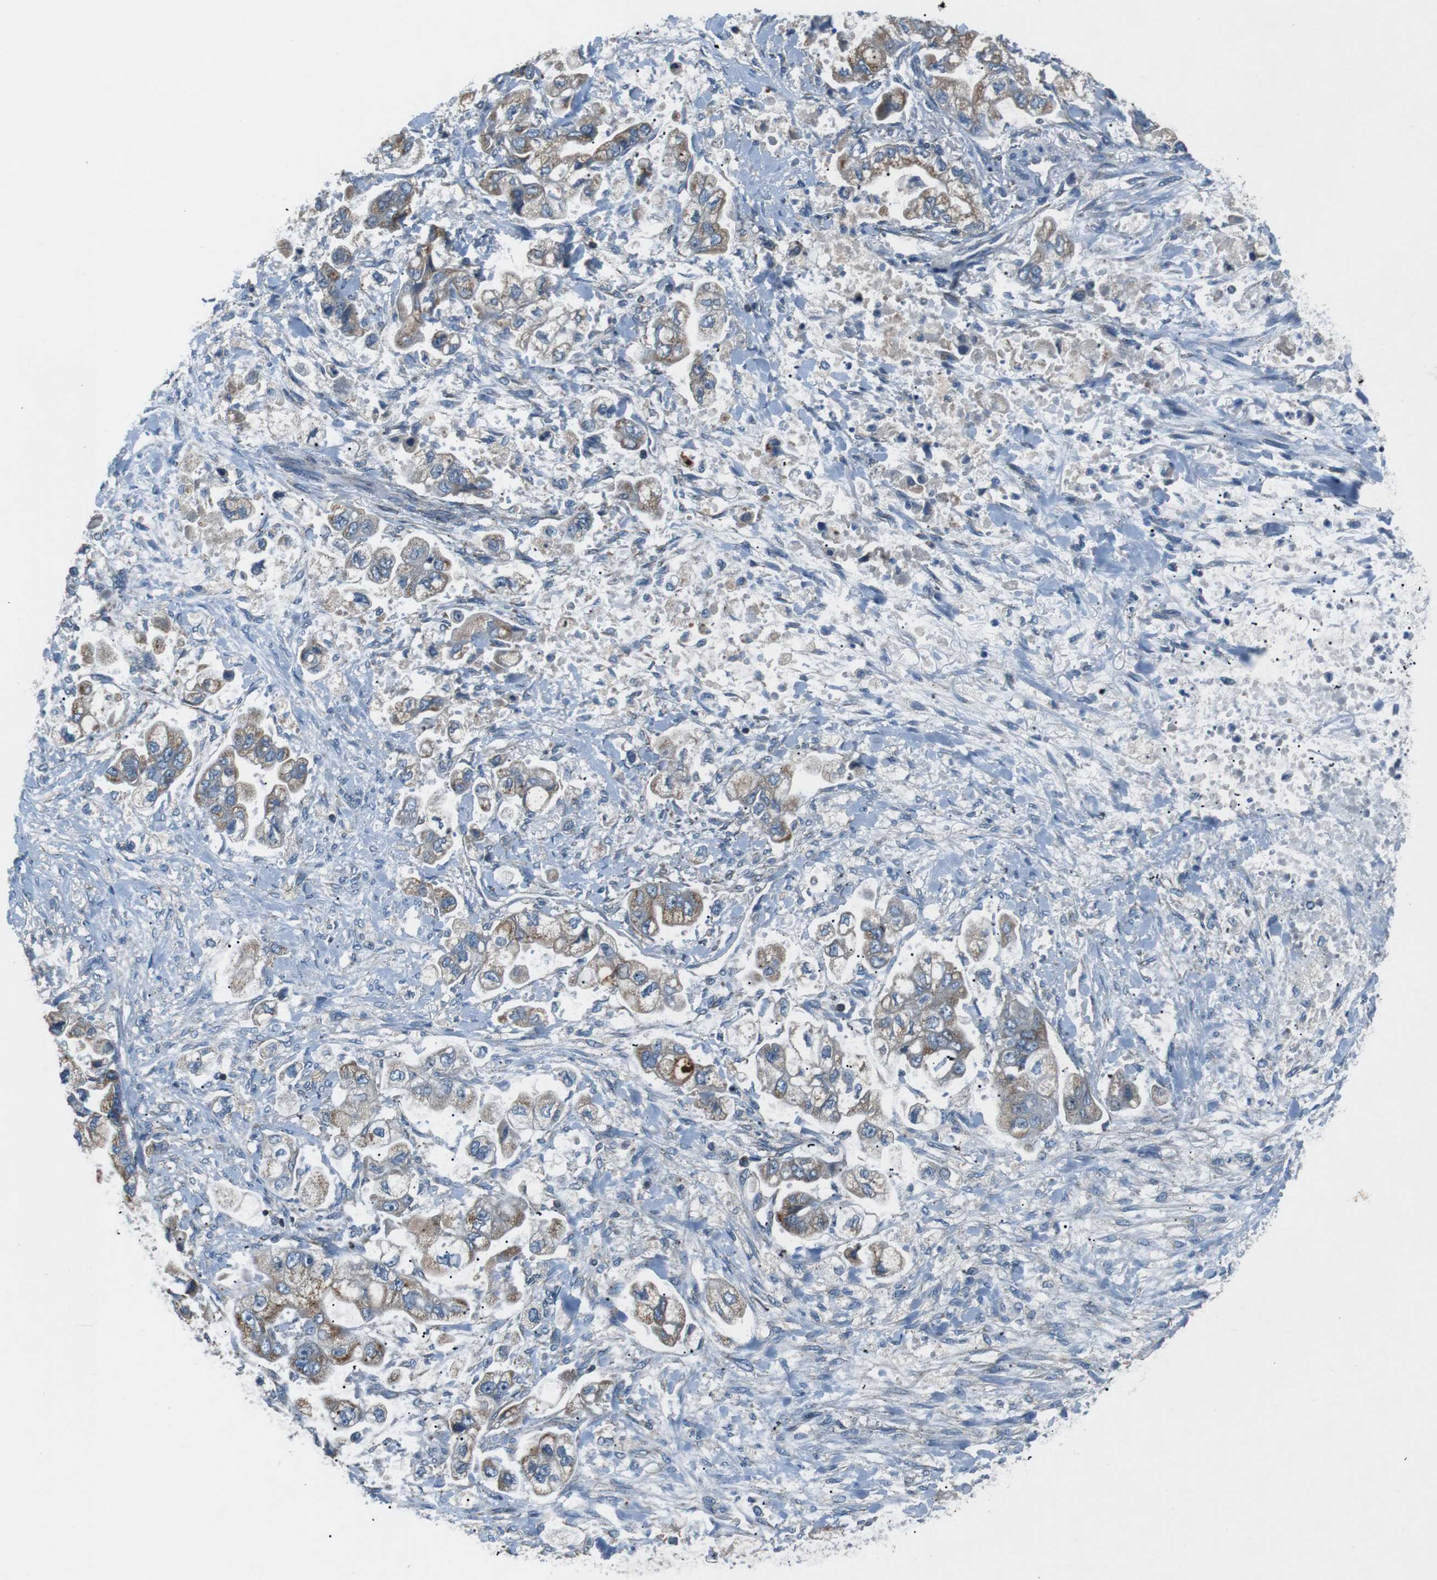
{"staining": {"intensity": "moderate", "quantity": "25%-75%", "location": "cytoplasmic/membranous"}, "tissue": "stomach cancer", "cell_type": "Tumor cells", "image_type": "cancer", "snomed": [{"axis": "morphology", "description": "Normal tissue, NOS"}, {"axis": "morphology", "description": "Adenocarcinoma, NOS"}, {"axis": "topography", "description": "Stomach"}], "caption": "A medium amount of moderate cytoplasmic/membranous expression is identified in about 25%-75% of tumor cells in stomach cancer (adenocarcinoma) tissue.", "gene": "FAM3B", "patient": {"sex": "male", "age": 62}}